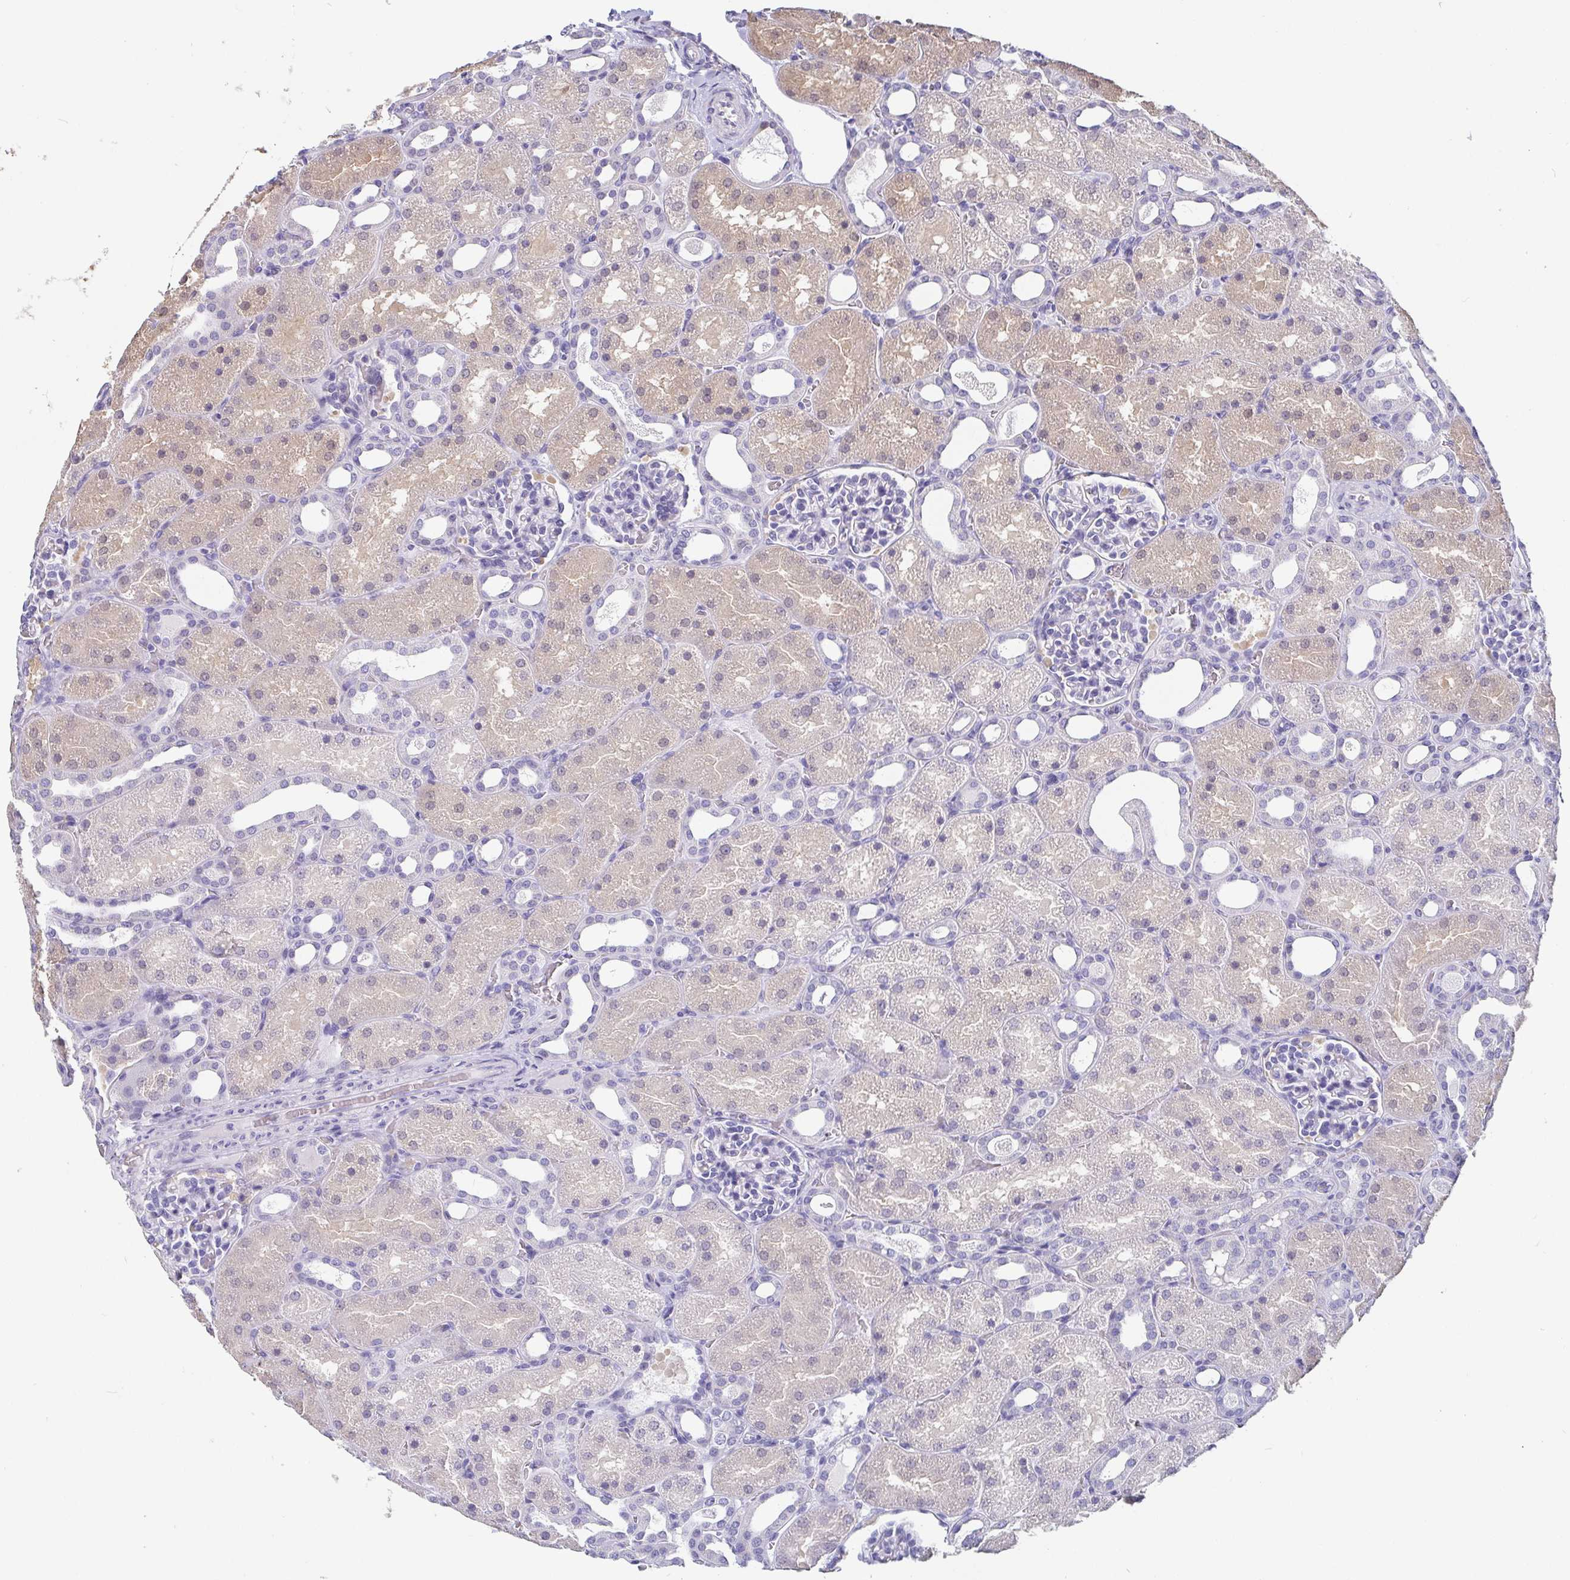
{"staining": {"intensity": "negative", "quantity": "none", "location": "none"}, "tissue": "kidney", "cell_type": "Cells in glomeruli", "image_type": "normal", "snomed": [{"axis": "morphology", "description": "Normal tissue, NOS"}, {"axis": "topography", "description": "Kidney"}], "caption": "Kidney stained for a protein using immunohistochemistry demonstrates no staining cells in glomeruli.", "gene": "IDH1", "patient": {"sex": "male", "age": 2}}